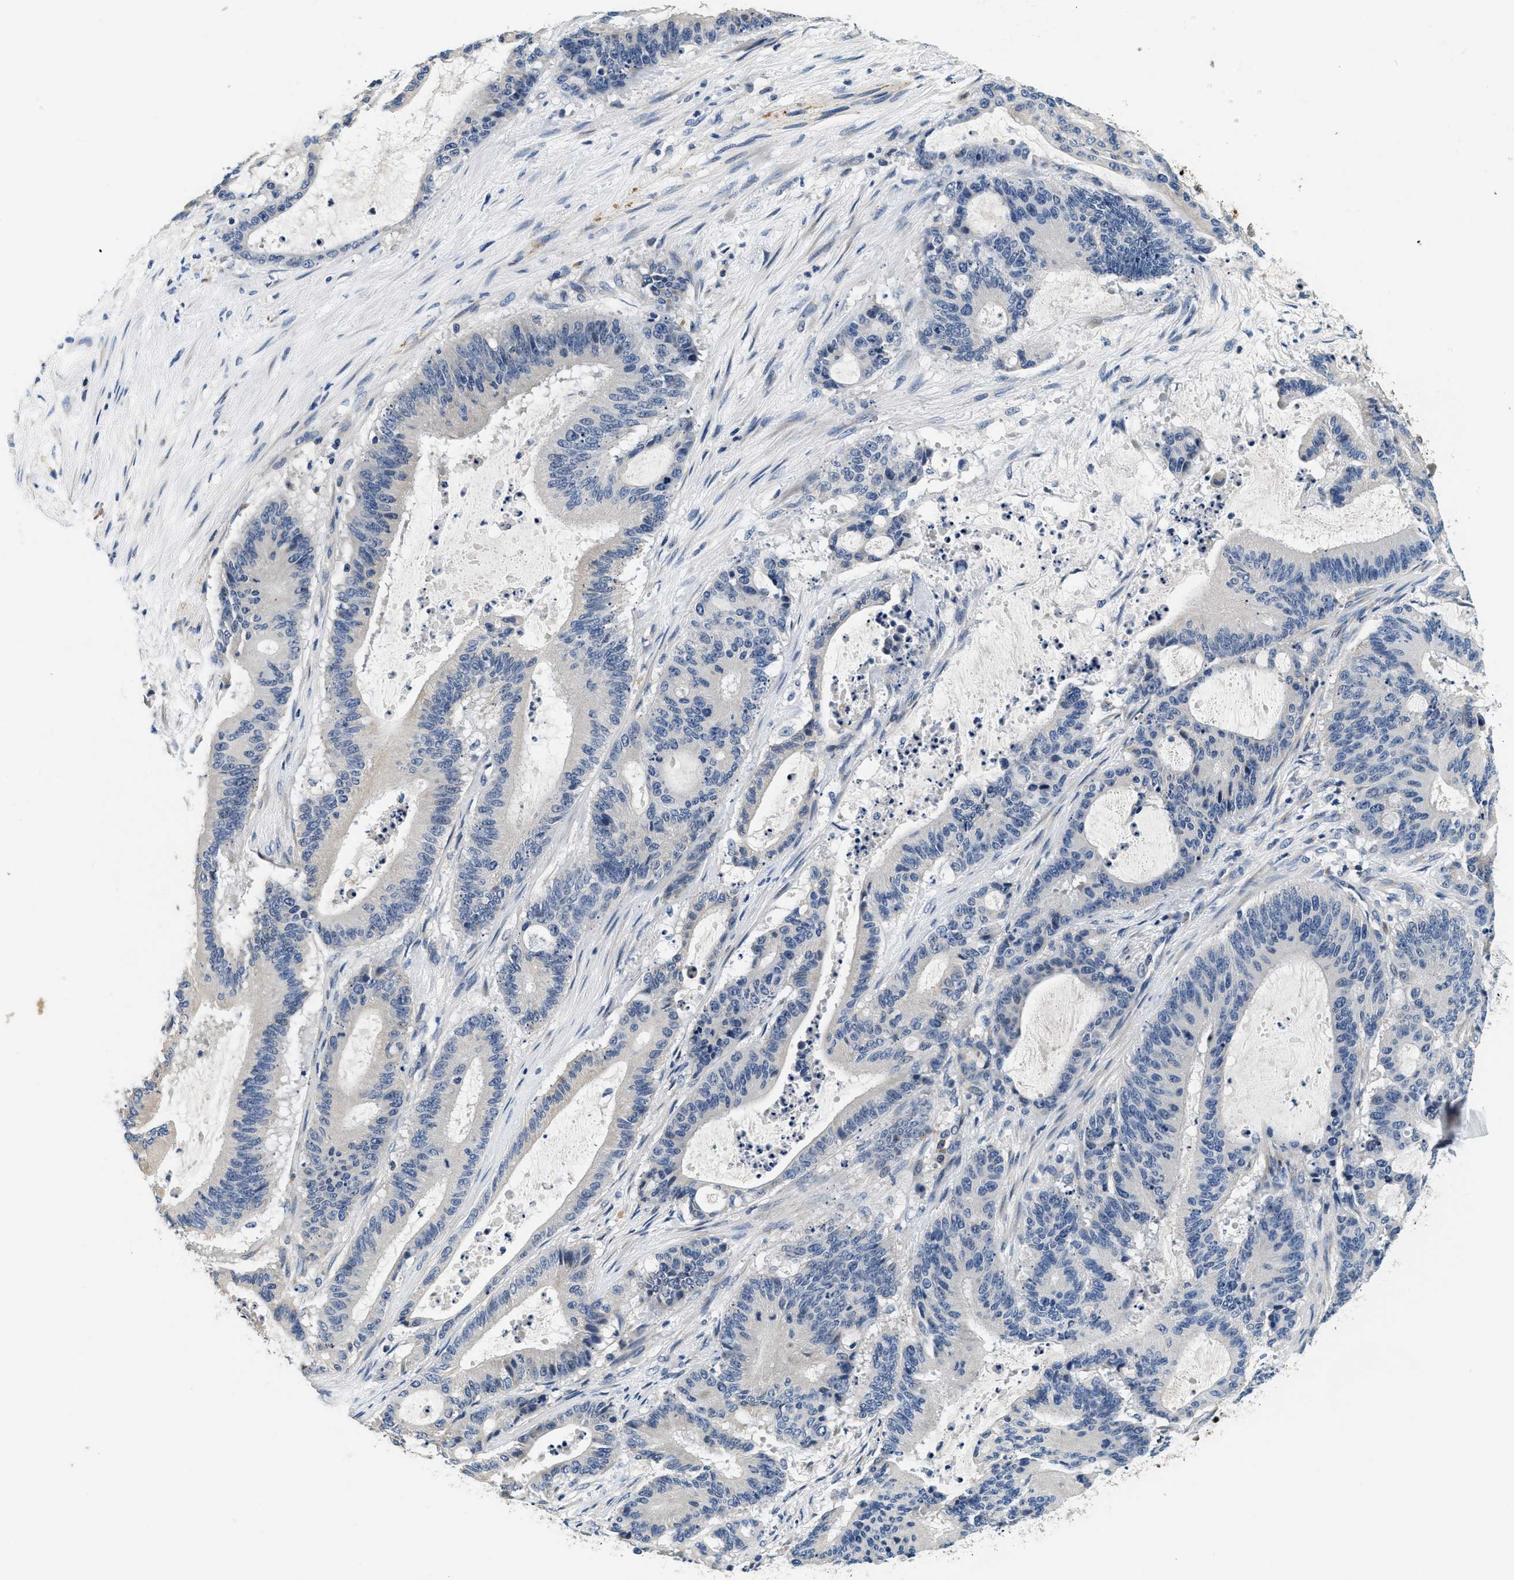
{"staining": {"intensity": "negative", "quantity": "none", "location": "none"}, "tissue": "liver cancer", "cell_type": "Tumor cells", "image_type": "cancer", "snomed": [{"axis": "morphology", "description": "Cholangiocarcinoma"}, {"axis": "topography", "description": "Liver"}], "caption": "IHC micrograph of human cholangiocarcinoma (liver) stained for a protein (brown), which reveals no positivity in tumor cells.", "gene": "ALDH3A2", "patient": {"sex": "female", "age": 73}}